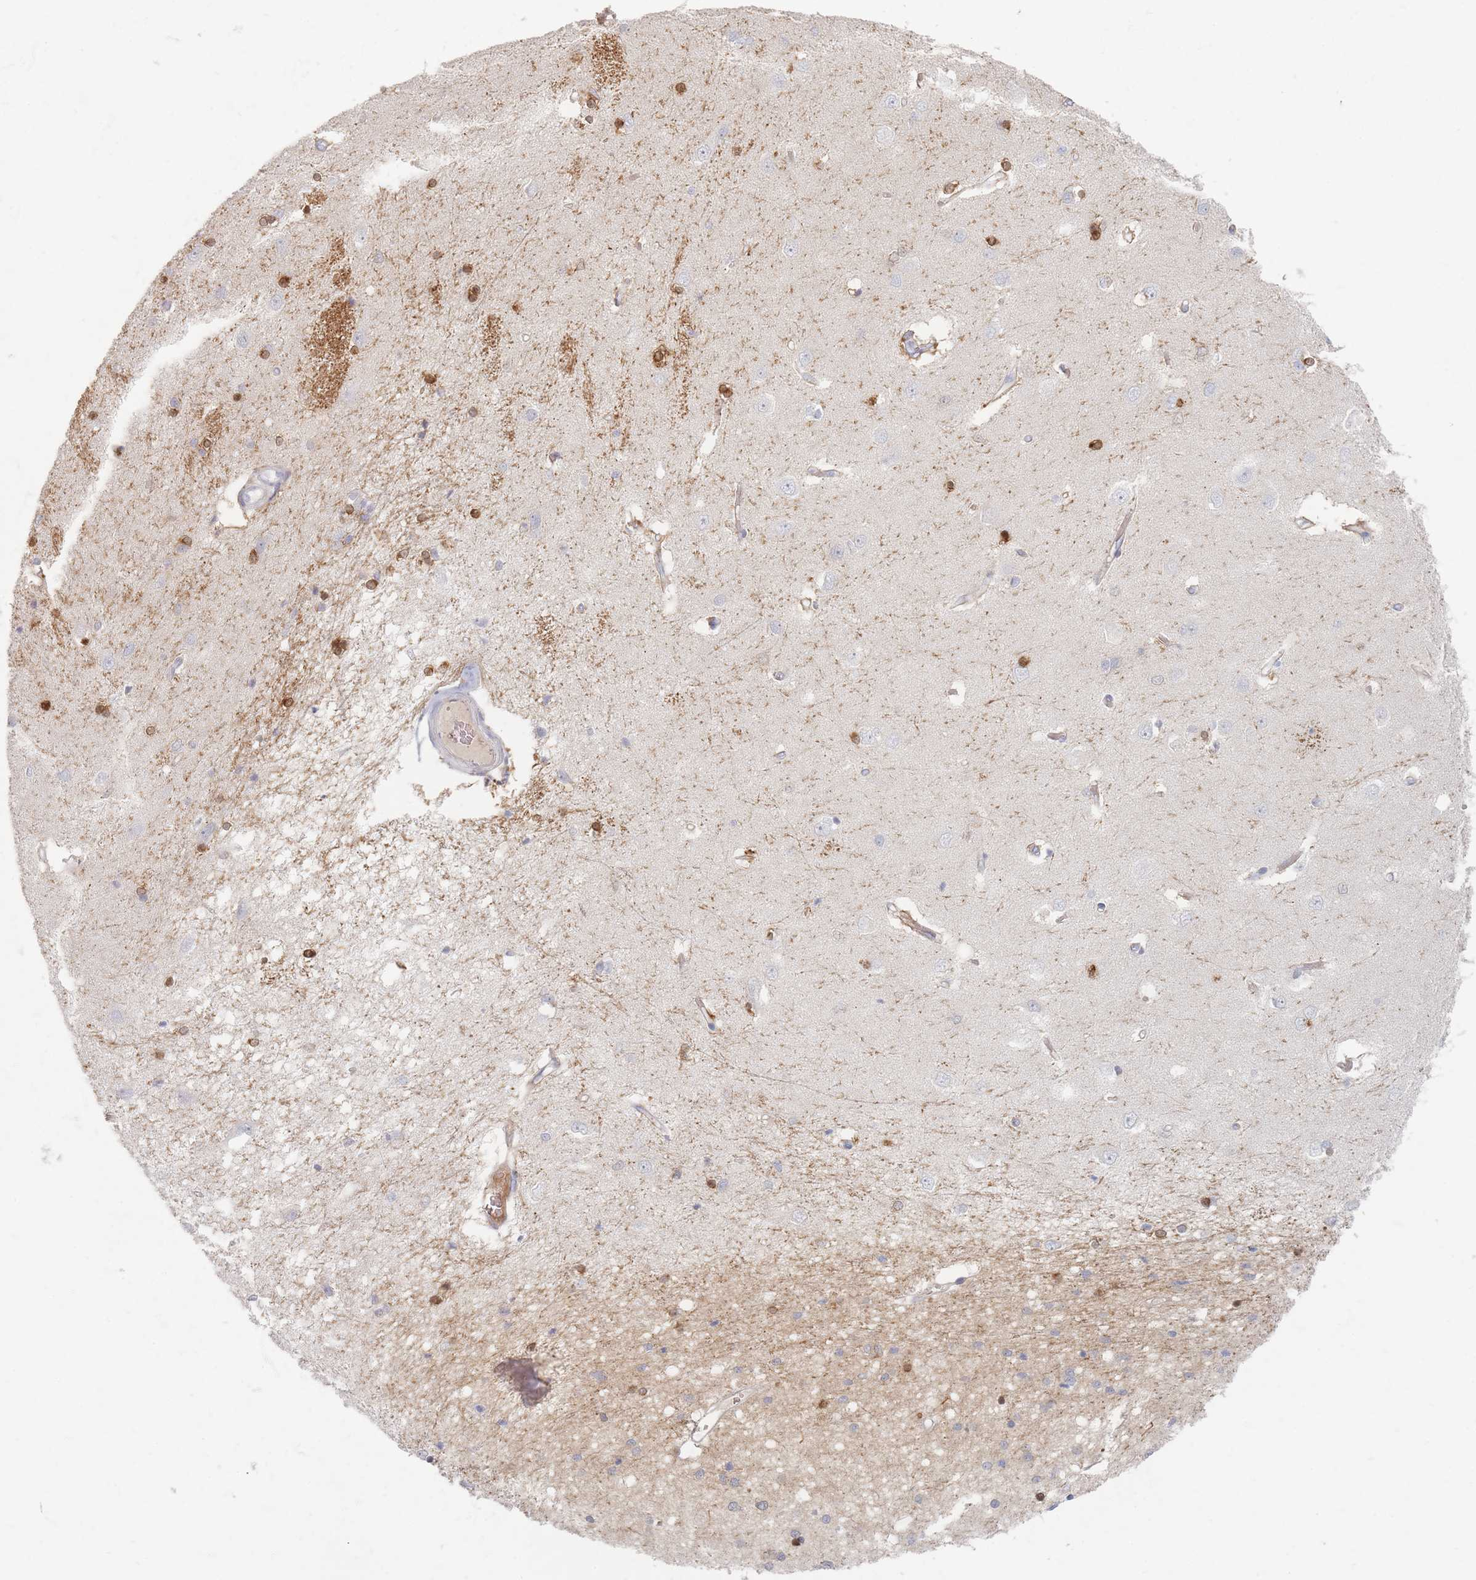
{"staining": {"intensity": "strong", "quantity": "<25%", "location": "cytoplasmic/membranous"}, "tissue": "caudate", "cell_type": "Glial cells", "image_type": "normal", "snomed": [{"axis": "morphology", "description": "Normal tissue, NOS"}, {"axis": "topography", "description": "Lateral ventricle wall"}], "caption": "Caudate stained with DAB IHC demonstrates medium levels of strong cytoplasmic/membranous expression in about <25% of glial cells.", "gene": "ENSG00000251357", "patient": {"sex": "male", "age": 37}}